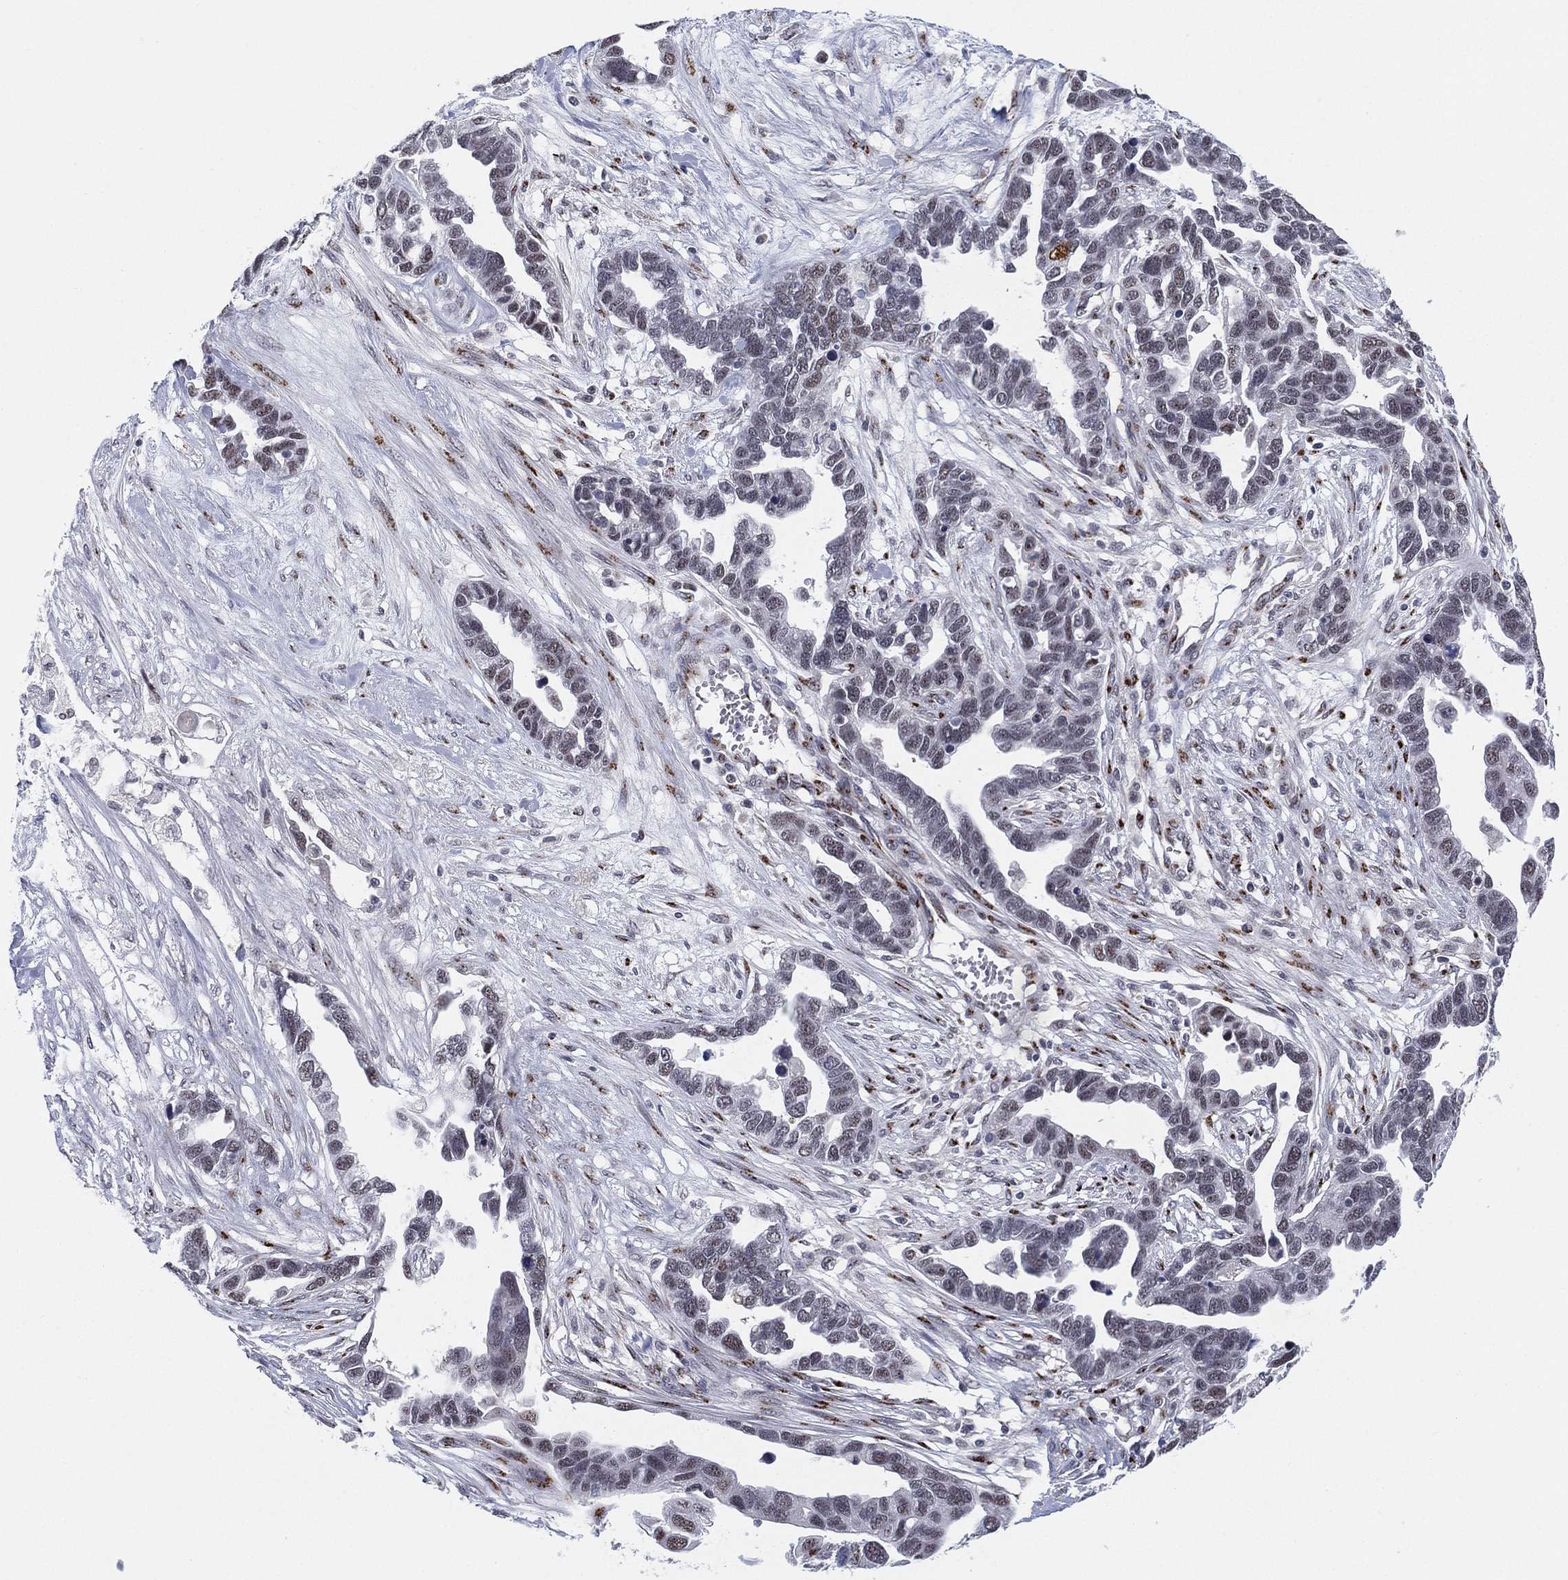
{"staining": {"intensity": "weak", "quantity": "<25%", "location": "nuclear"}, "tissue": "ovarian cancer", "cell_type": "Tumor cells", "image_type": "cancer", "snomed": [{"axis": "morphology", "description": "Cystadenocarcinoma, serous, NOS"}, {"axis": "topography", "description": "Ovary"}], "caption": "The micrograph displays no significant staining in tumor cells of ovarian cancer.", "gene": "CD177", "patient": {"sex": "female", "age": 54}}